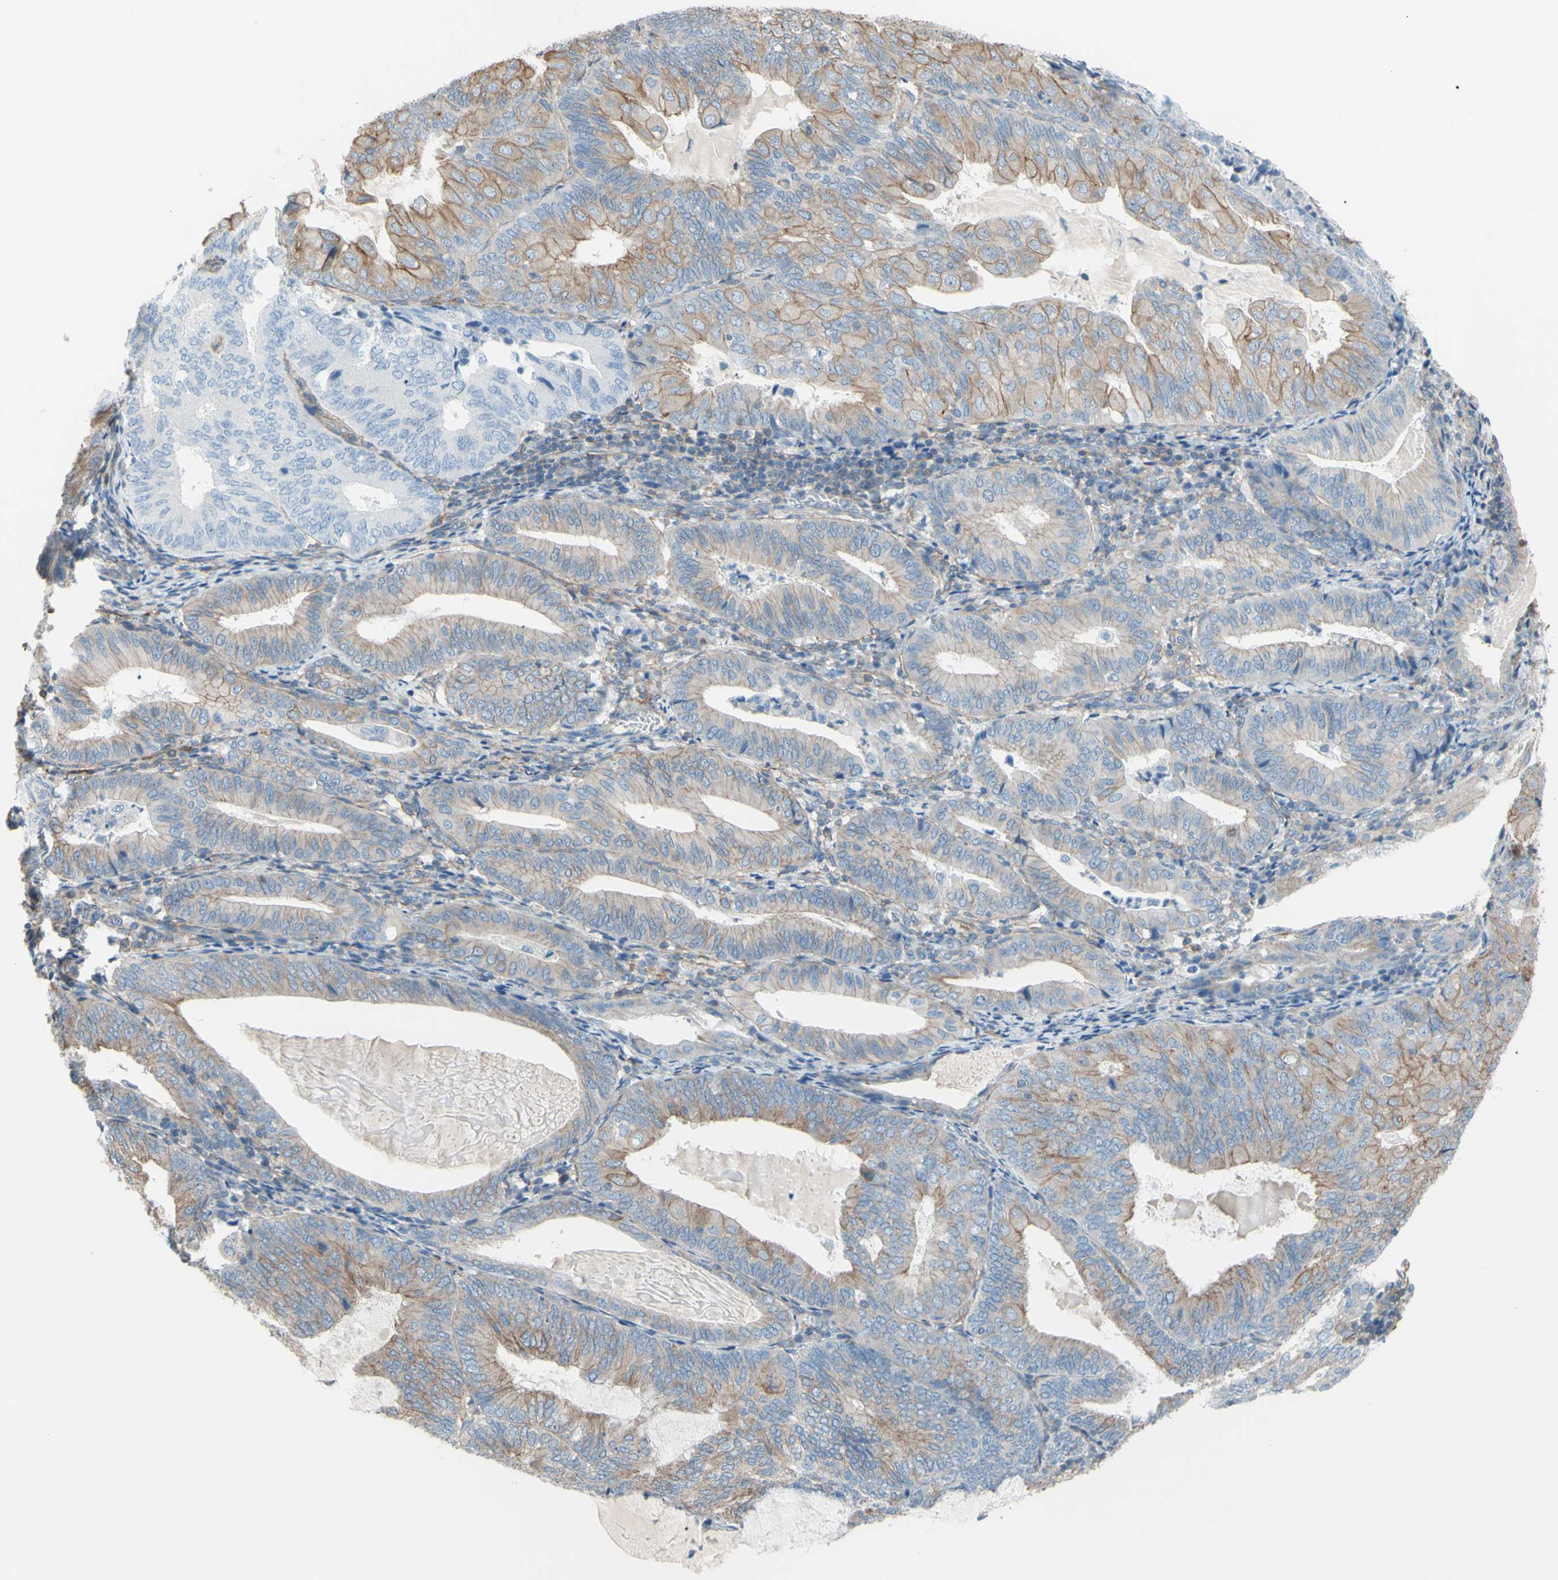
{"staining": {"intensity": "weak", "quantity": "<25%", "location": "cytoplasmic/membranous"}, "tissue": "endometrial cancer", "cell_type": "Tumor cells", "image_type": "cancer", "snomed": [{"axis": "morphology", "description": "Adenocarcinoma, NOS"}, {"axis": "topography", "description": "Endometrium"}], "caption": "The immunohistochemistry image has no significant positivity in tumor cells of endometrial adenocarcinoma tissue.", "gene": "ADD1", "patient": {"sex": "female", "age": 81}}